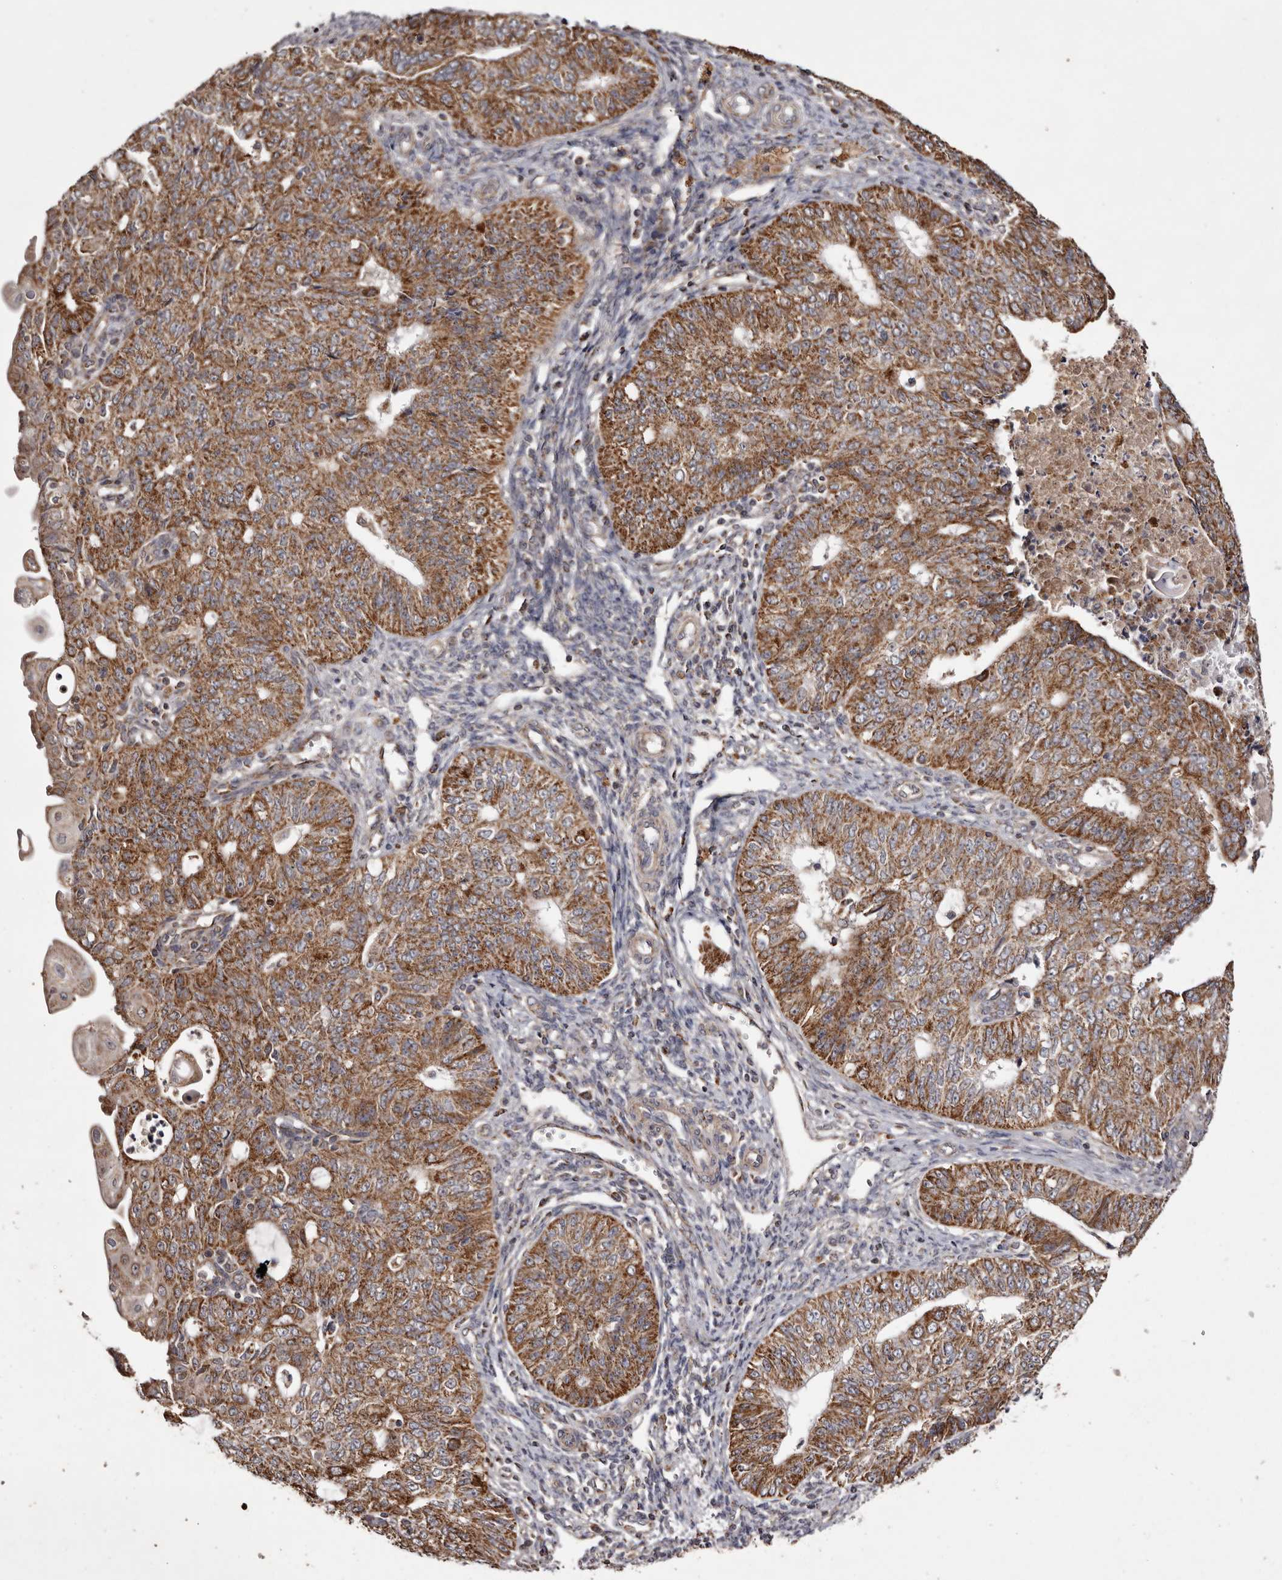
{"staining": {"intensity": "moderate", "quantity": ">75%", "location": "cytoplasmic/membranous"}, "tissue": "endometrial cancer", "cell_type": "Tumor cells", "image_type": "cancer", "snomed": [{"axis": "morphology", "description": "Adenocarcinoma, NOS"}, {"axis": "topography", "description": "Endometrium"}], "caption": "An immunohistochemistry image of neoplastic tissue is shown. Protein staining in brown labels moderate cytoplasmic/membranous positivity in adenocarcinoma (endometrial) within tumor cells.", "gene": "CPLANE2", "patient": {"sex": "female", "age": 32}}